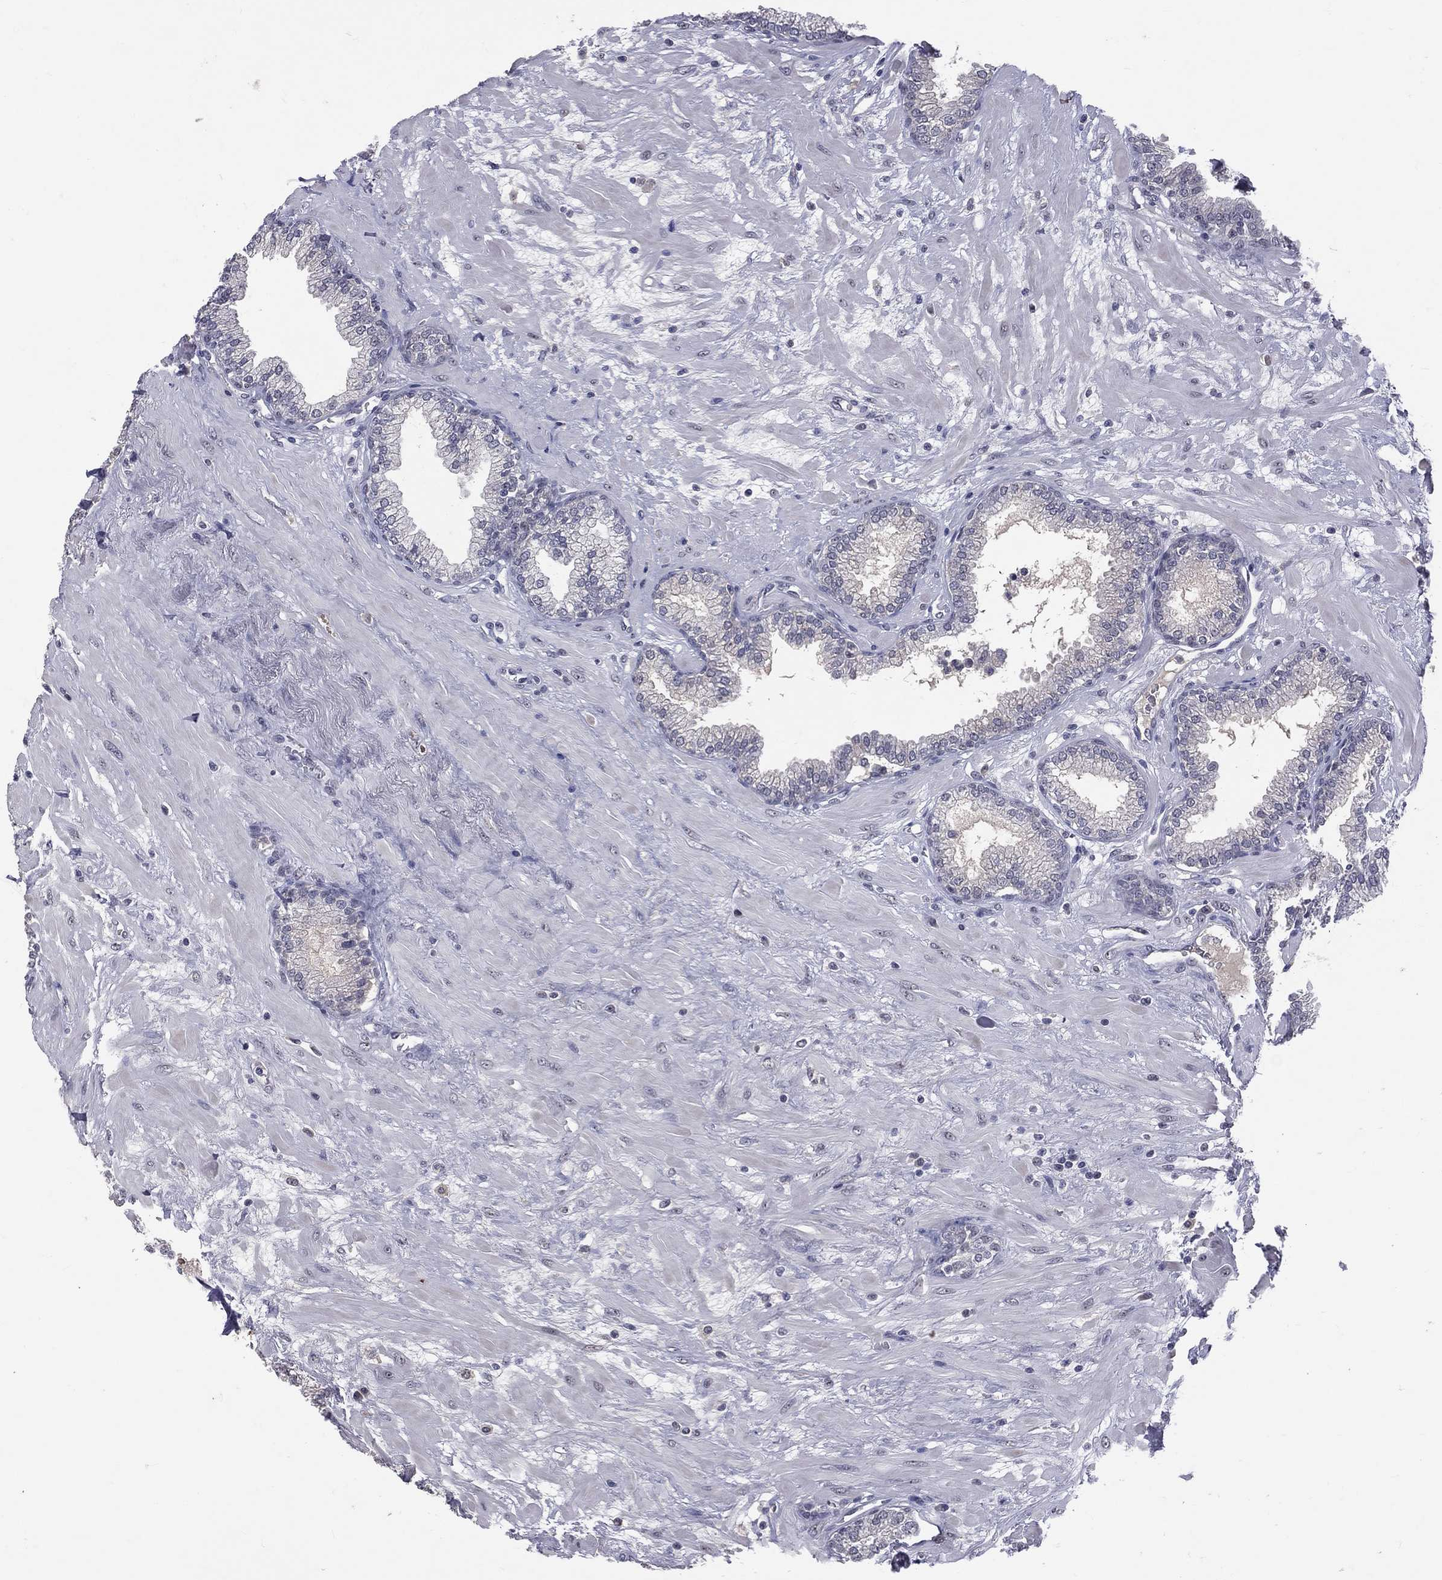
{"staining": {"intensity": "negative", "quantity": "none", "location": "none"}, "tissue": "prostate", "cell_type": "Glandular cells", "image_type": "normal", "snomed": [{"axis": "morphology", "description": "Normal tissue, NOS"}, {"axis": "topography", "description": "Prostate"}], "caption": "Immunohistochemical staining of normal prostate reveals no significant positivity in glandular cells.", "gene": "DSG4", "patient": {"sex": "male", "age": 64}}